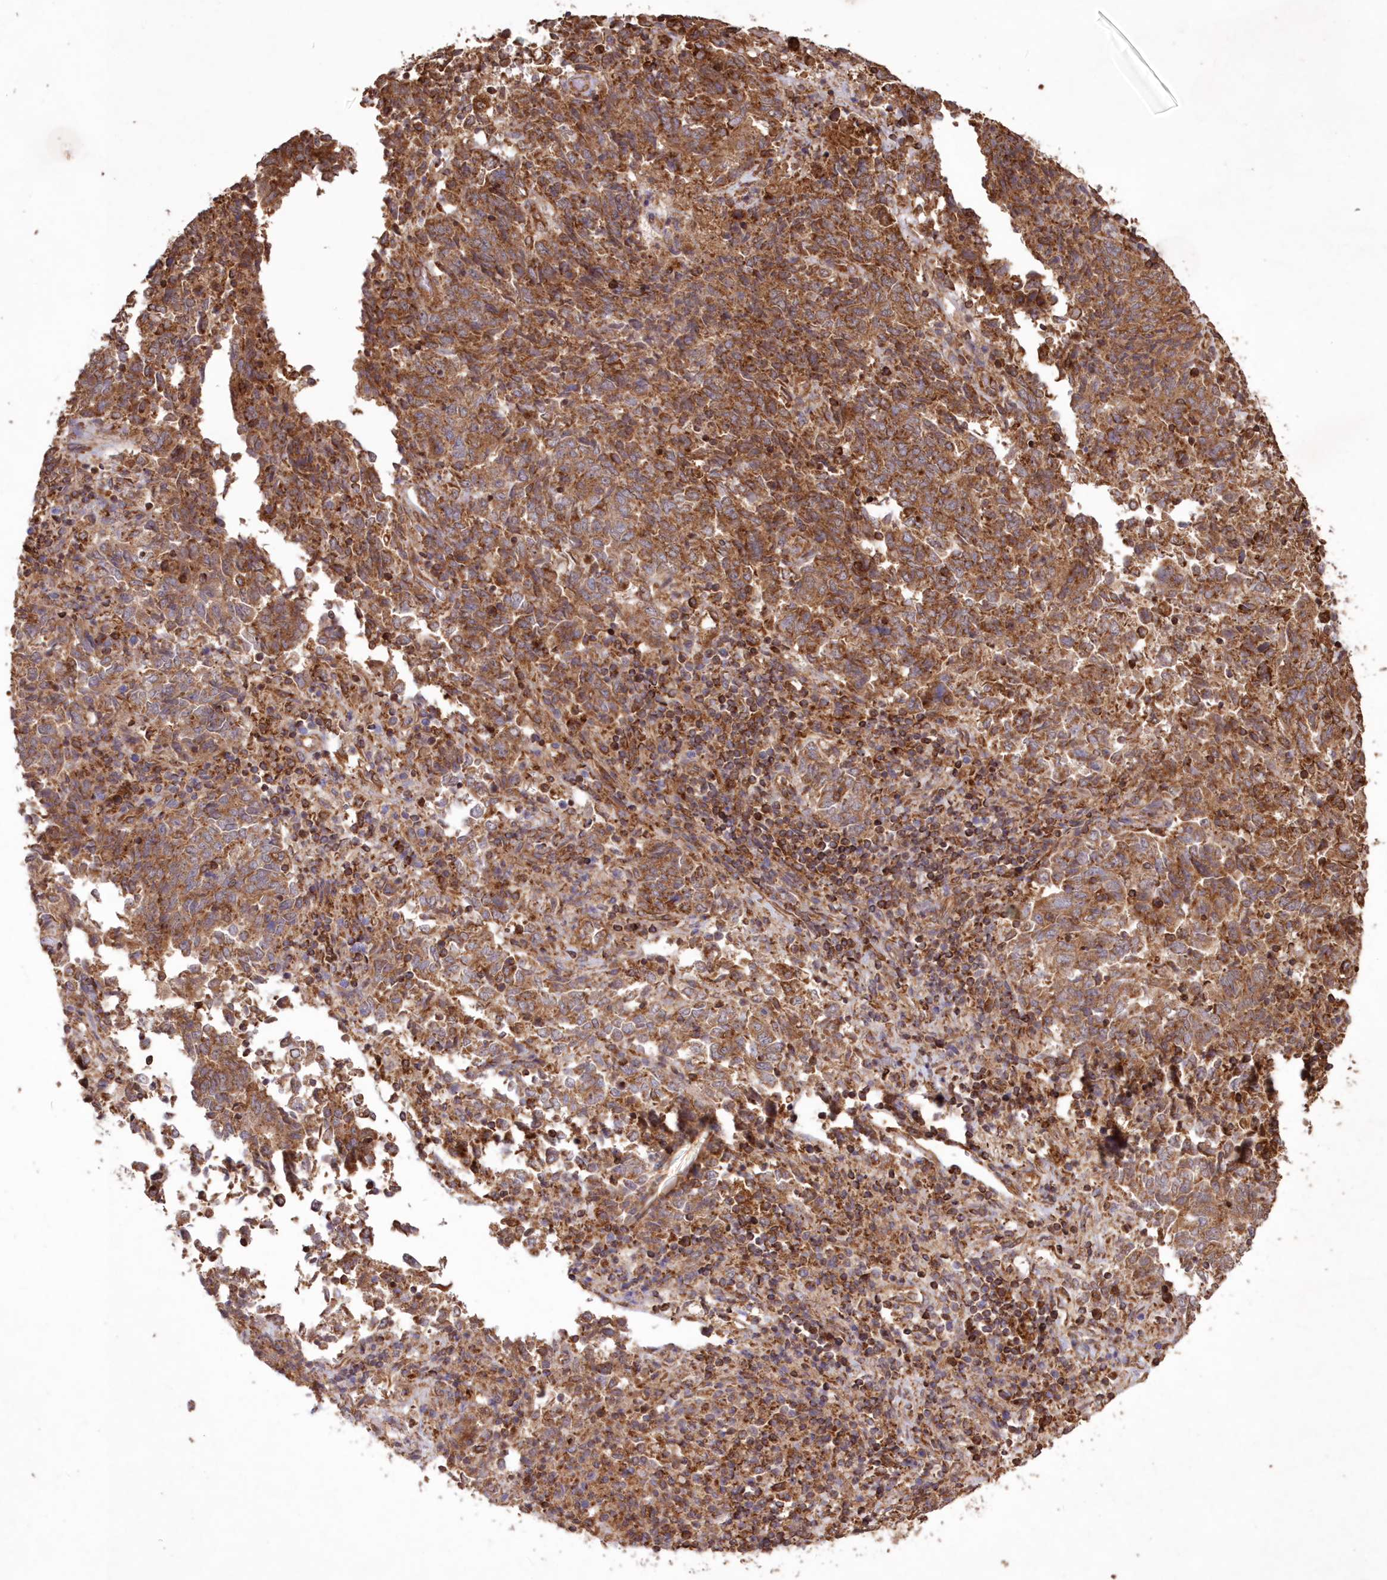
{"staining": {"intensity": "moderate", "quantity": ">75%", "location": "cytoplasmic/membranous"}, "tissue": "endometrial cancer", "cell_type": "Tumor cells", "image_type": "cancer", "snomed": [{"axis": "morphology", "description": "Adenocarcinoma, NOS"}, {"axis": "topography", "description": "Endometrium"}], "caption": "Immunohistochemistry micrograph of adenocarcinoma (endometrial) stained for a protein (brown), which reveals medium levels of moderate cytoplasmic/membranous staining in about >75% of tumor cells.", "gene": "TMEM139", "patient": {"sex": "female", "age": 80}}